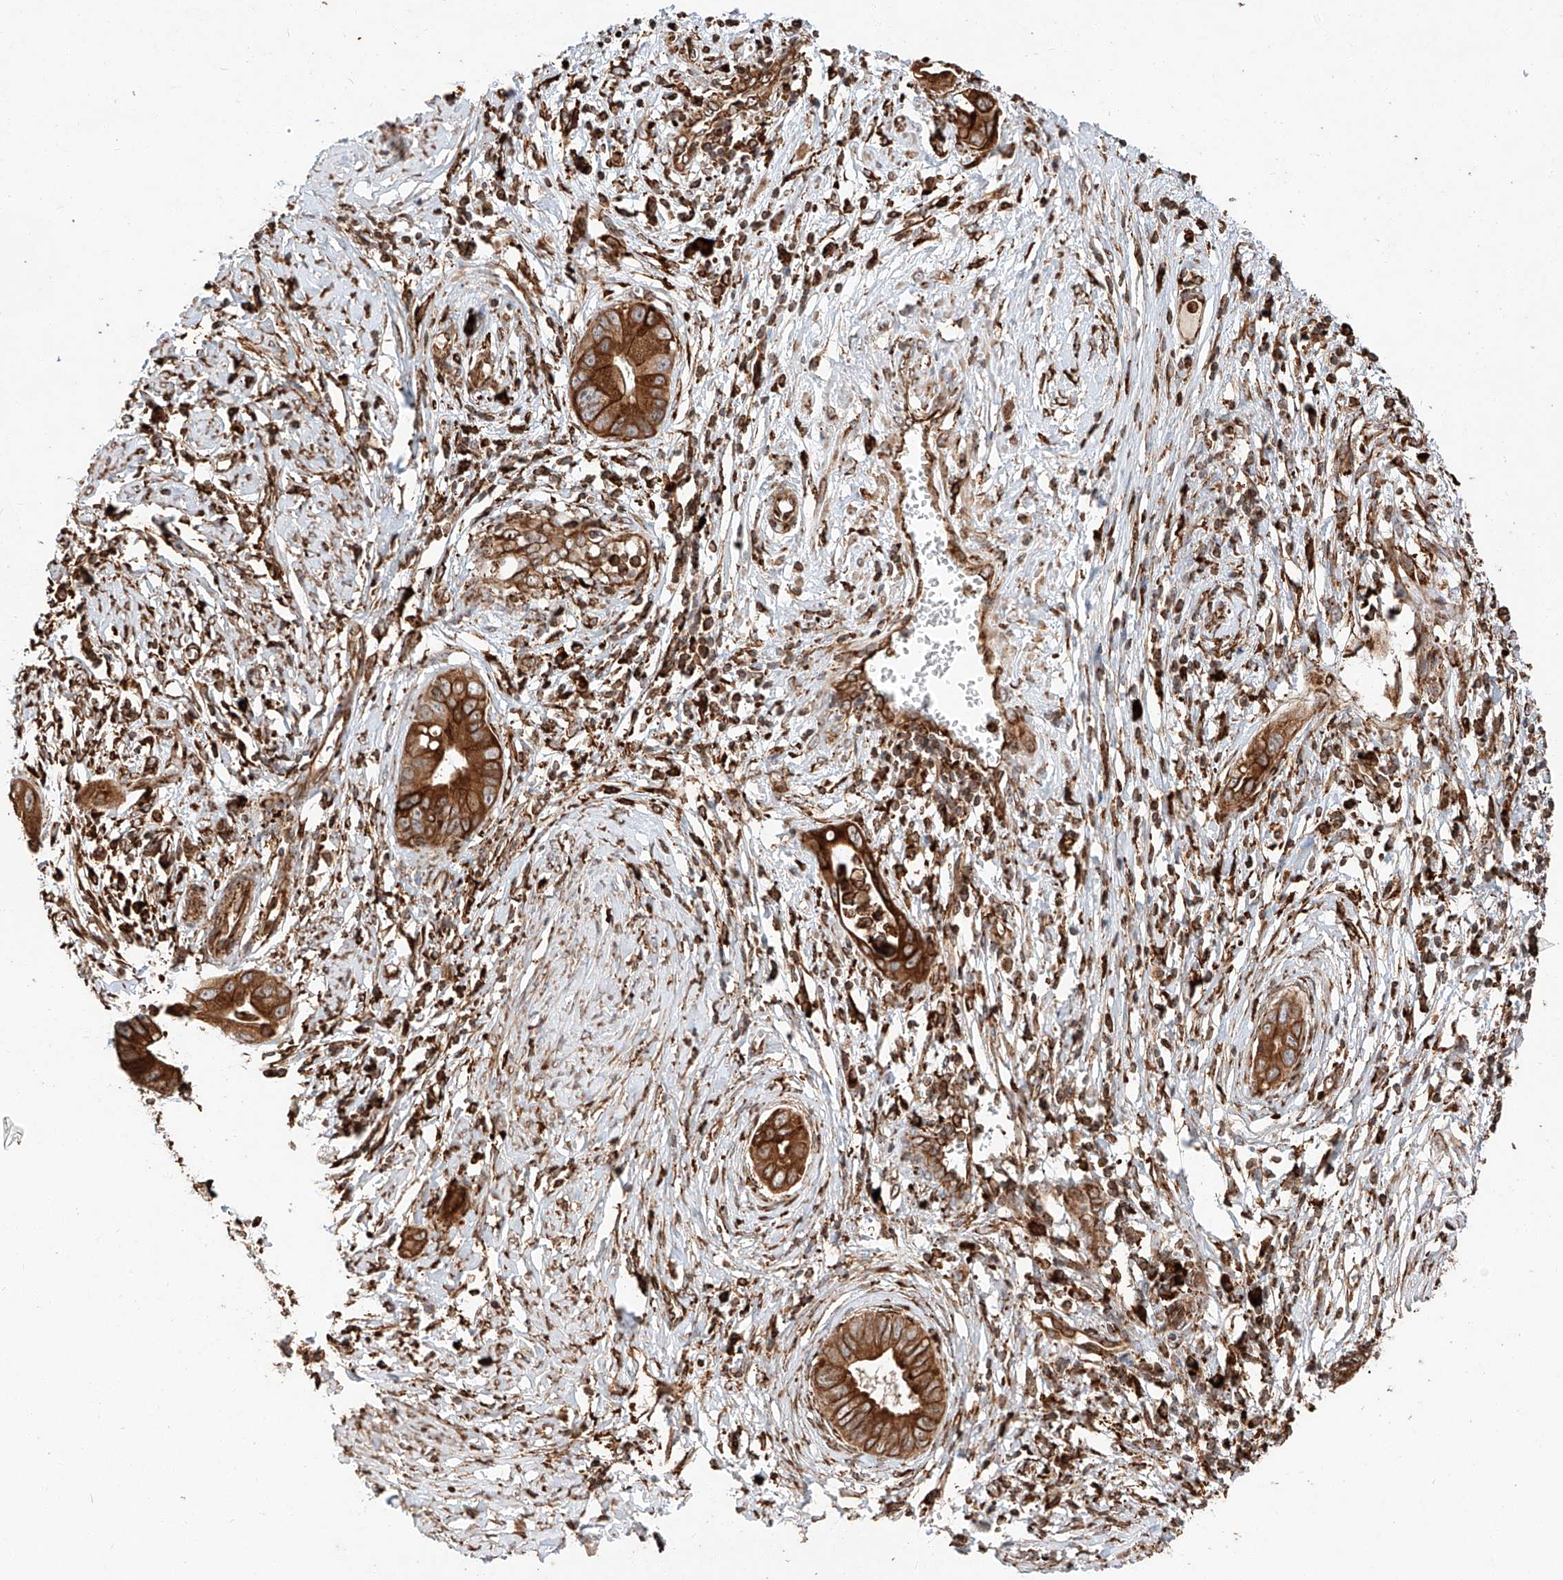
{"staining": {"intensity": "strong", "quantity": ">75%", "location": "cytoplasmic/membranous"}, "tissue": "cervical cancer", "cell_type": "Tumor cells", "image_type": "cancer", "snomed": [{"axis": "morphology", "description": "Adenocarcinoma, NOS"}, {"axis": "topography", "description": "Cervix"}], "caption": "IHC (DAB (3,3'-diaminobenzidine)) staining of adenocarcinoma (cervical) demonstrates strong cytoplasmic/membranous protein expression in about >75% of tumor cells.", "gene": "ZNF84", "patient": {"sex": "female", "age": 44}}